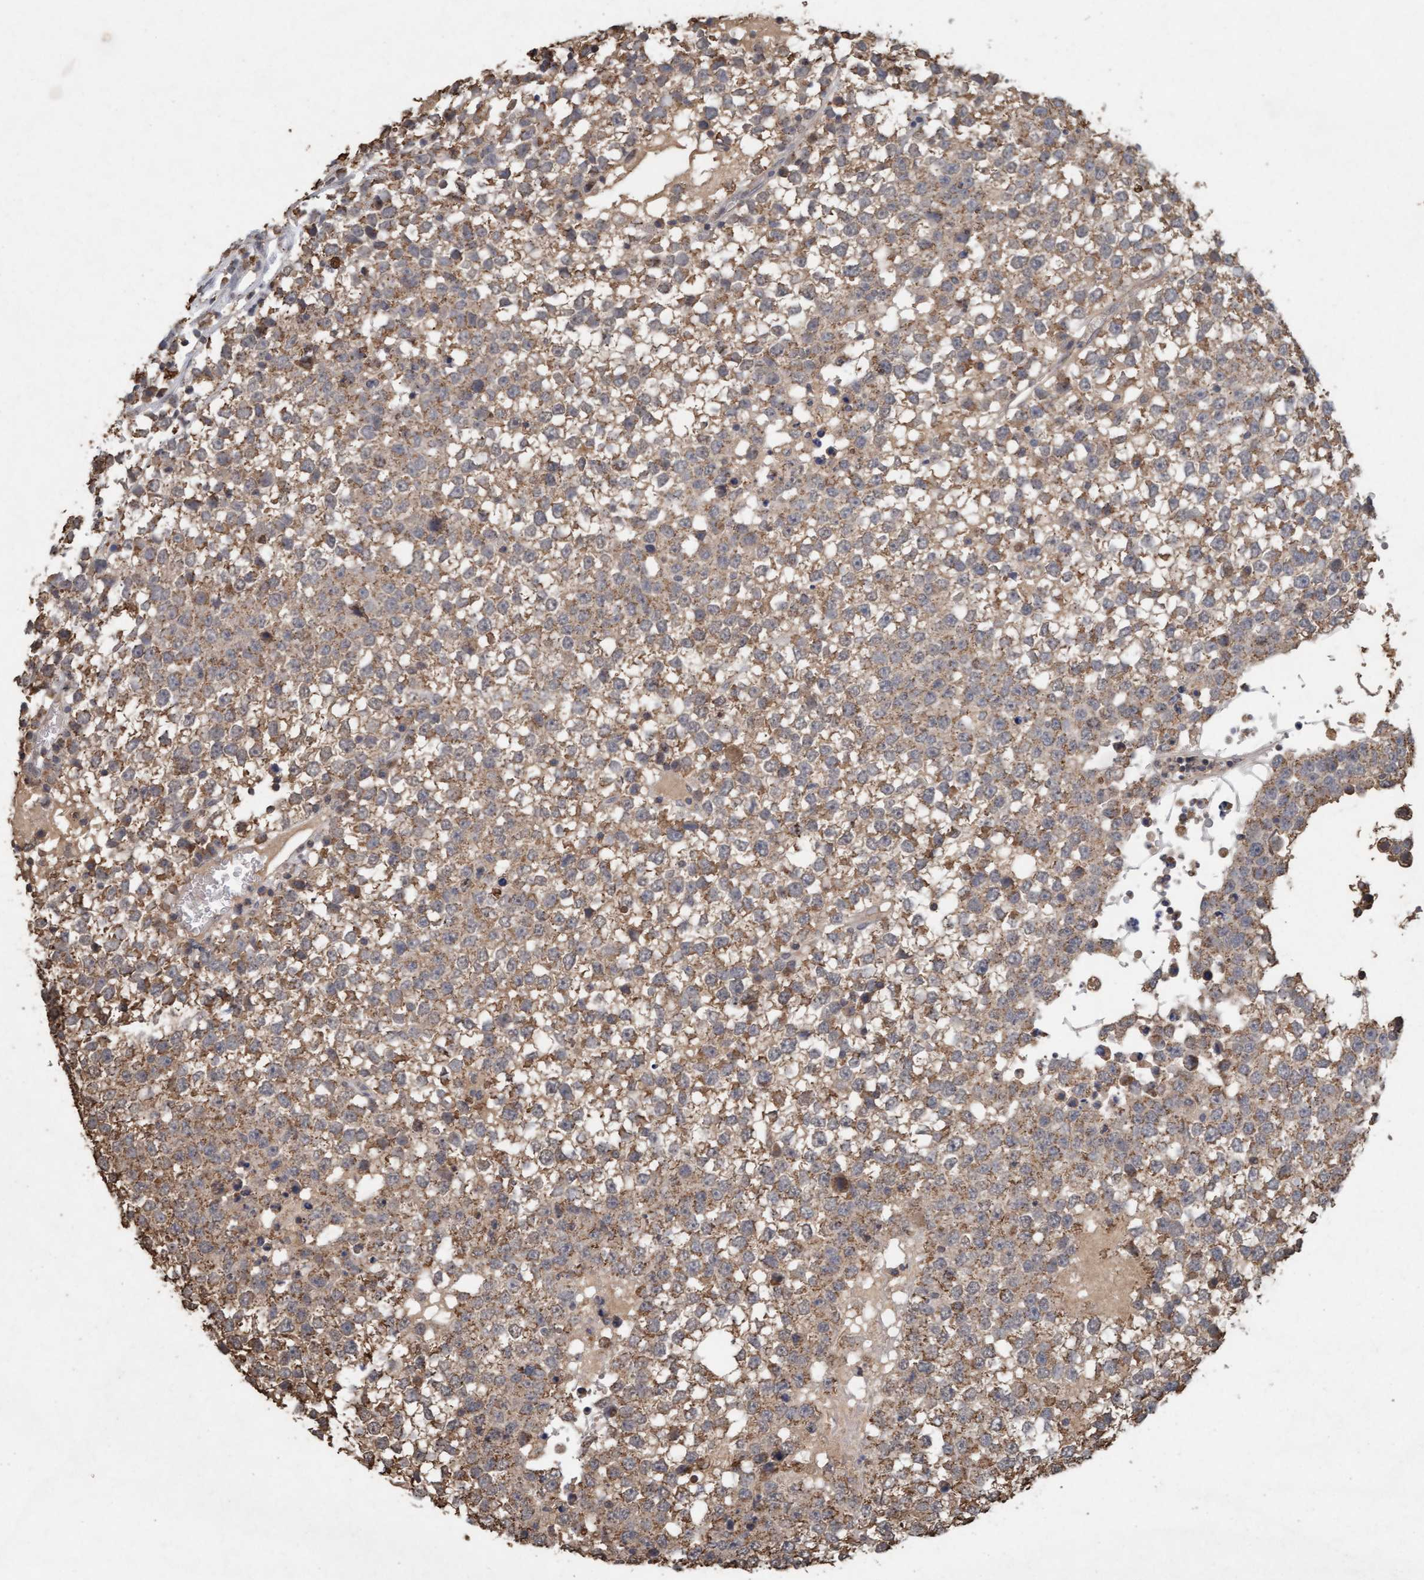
{"staining": {"intensity": "weak", "quantity": ">75%", "location": "cytoplasmic/membranous"}, "tissue": "testis cancer", "cell_type": "Tumor cells", "image_type": "cancer", "snomed": [{"axis": "morphology", "description": "Seminoma, NOS"}, {"axis": "topography", "description": "Testis"}], "caption": "A micrograph of seminoma (testis) stained for a protein shows weak cytoplasmic/membranous brown staining in tumor cells.", "gene": "VSIG8", "patient": {"sex": "male", "age": 65}}